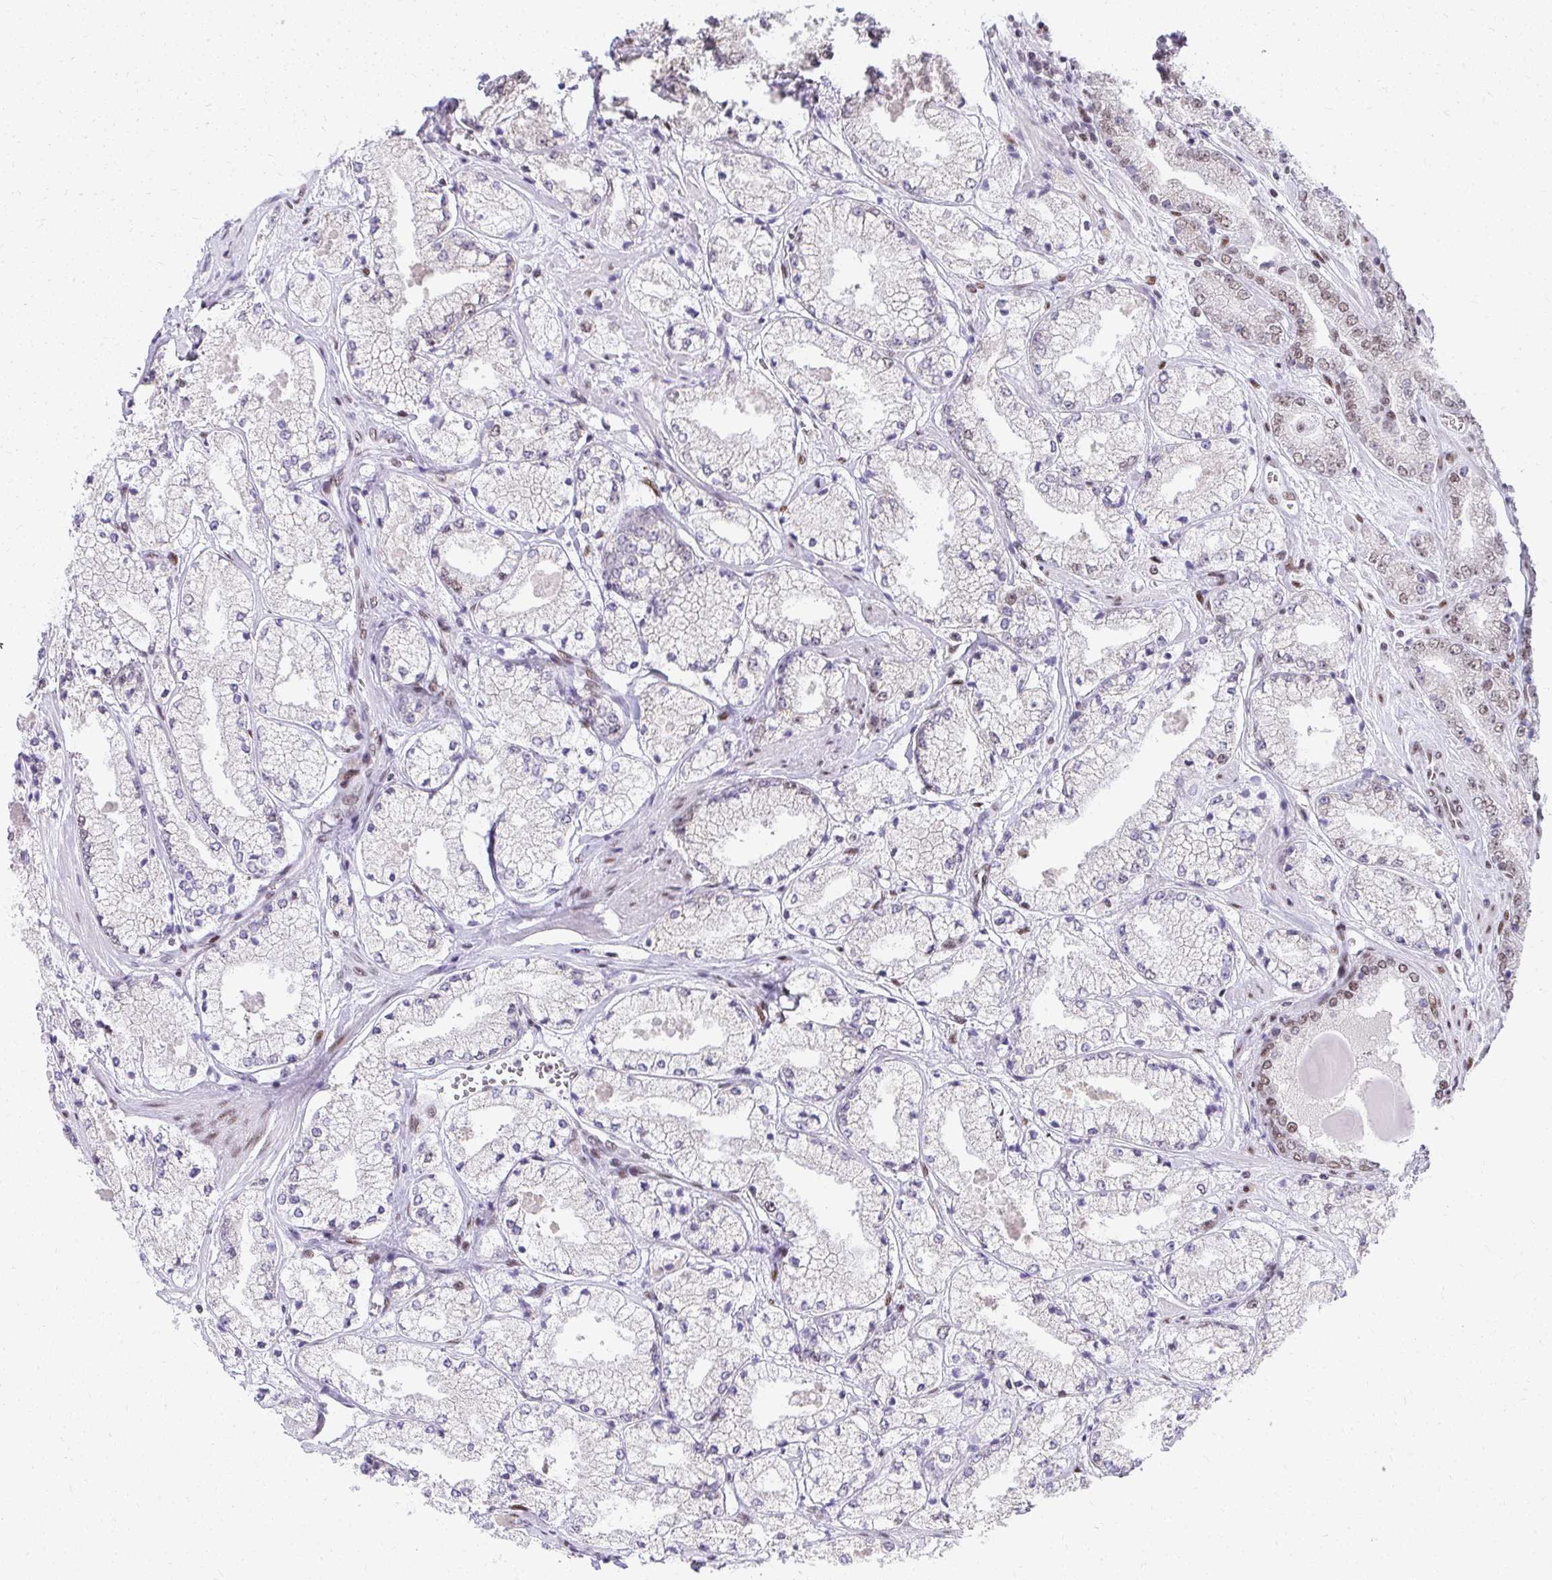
{"staining": {"intensity": "weak", "quantity": "<25%", "location": "nuclear"}, "tissue": "prostate cancer", "cell_type": "Tumor cells", "image_type": "cancer", "snomed": [{"axis": "morphology", "description": "Adenocarcinoma, High grade"}, {"axis": "topography", "description": "Prostate"}], "caption": "Immunohistochemical staining of prostate cancer (high-grade adenocarcinoma) reveals no significant staining in tumor cells. (DAB (3,3'-diaminobenzidine) immunohistochemistry (IHC) visualized using brightfield microscopy, high magnification).", "gene": "CREBBP", "patient": {"sex": "male", "age": 63}}